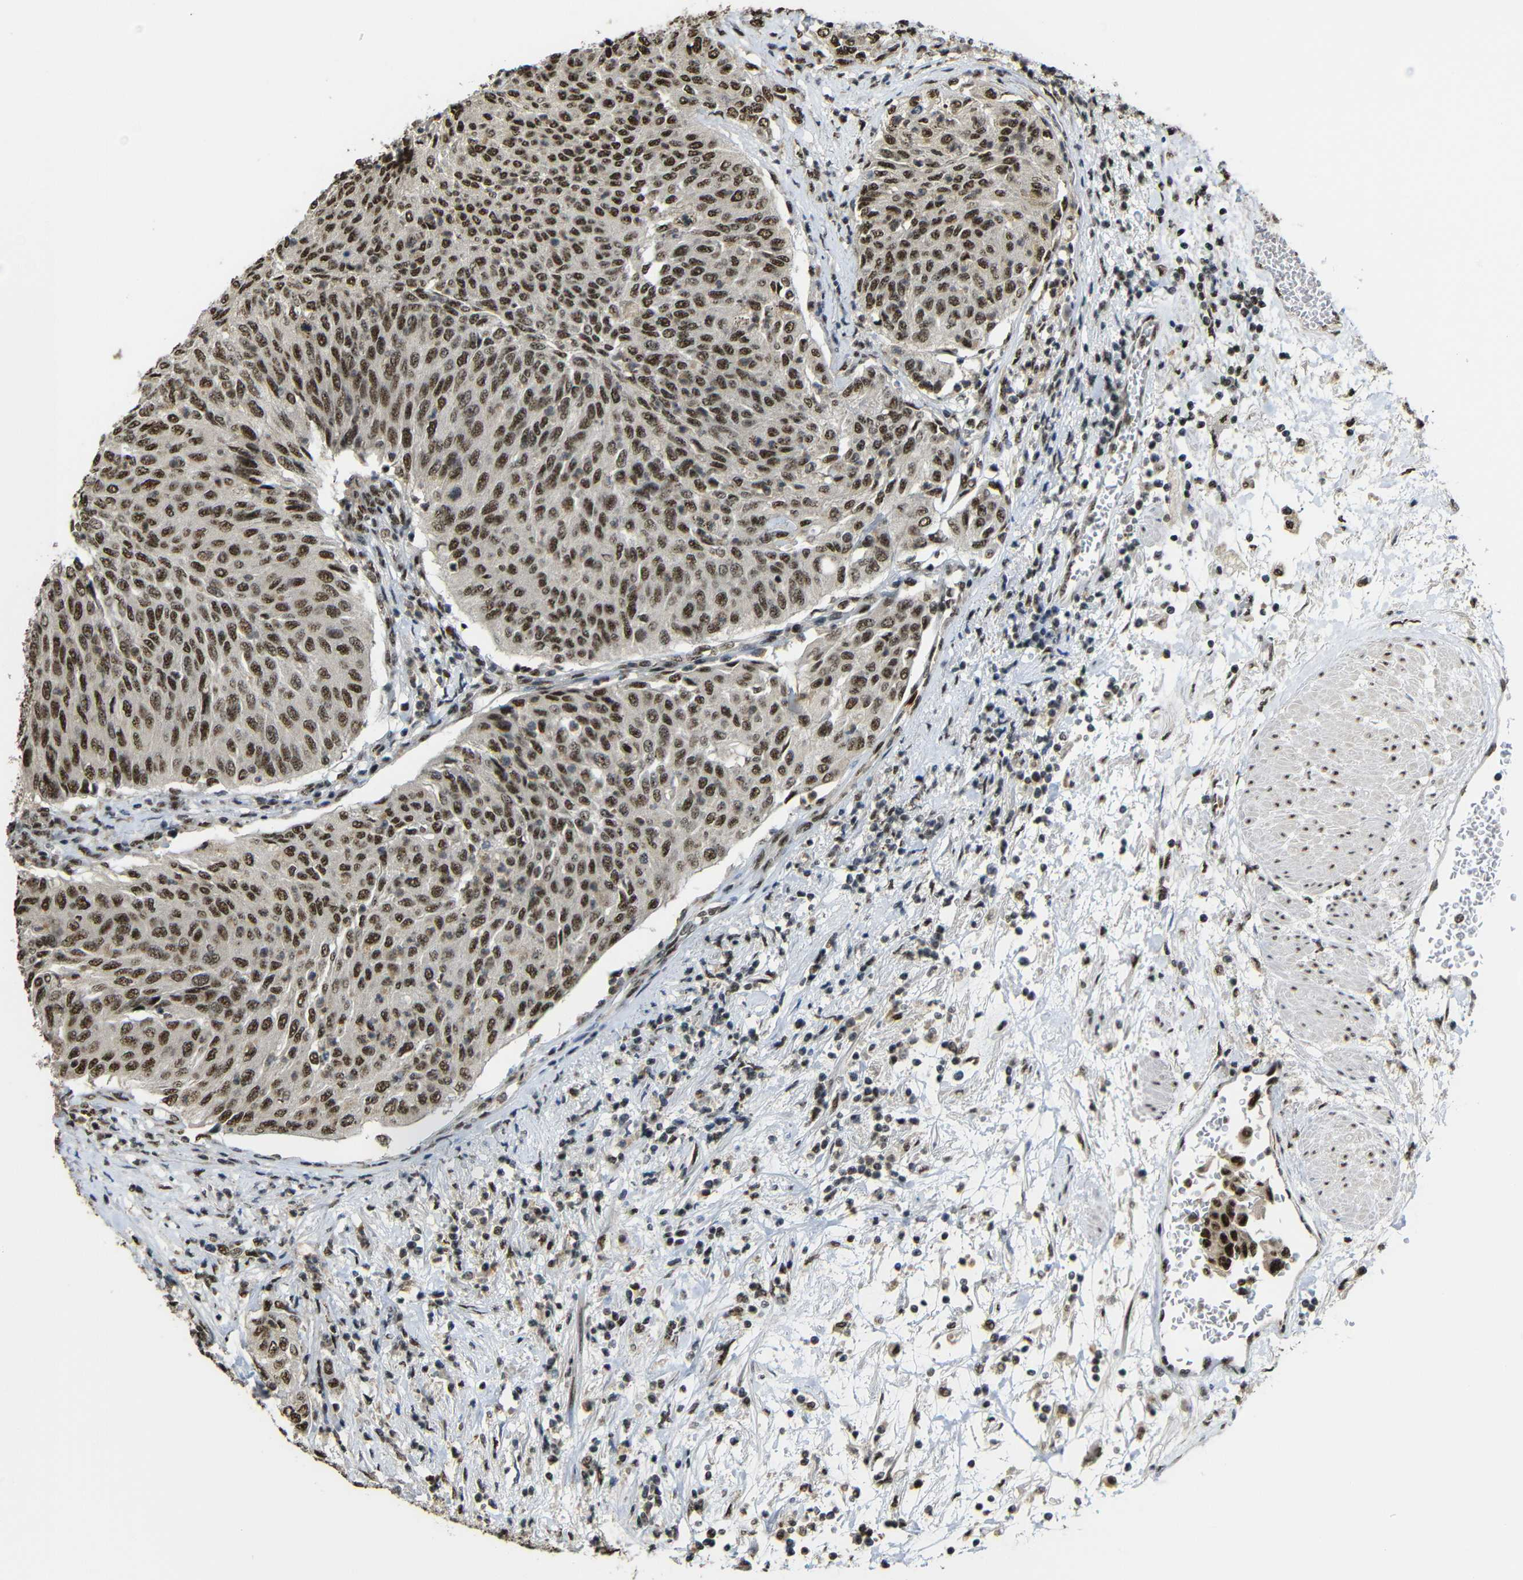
{"staining": {"intensity": "moderate", "quantity": ">75%", "location": "cytoplasmic/membranous,nuclear"}, "tissue": "urothelial cancer", "cell_type": "Tumor cells", "image_type": "cancer", "snomed": [{"axis": "morphology", "description": "Urothelial carcinoma, Low grade"}, {"axis": "topography", "description": "Urinary bladder"}], "caption": "High-power microscopy captured an immunohistochemistry (IHC) histopathology image of urothelial cancer, revealing moderate cytoplasmic/membranous and nuclear staining in approximately >75% of tumor cells.", "gene": "TCF7L2", "patient": {"sex": "female", "age": 79}}